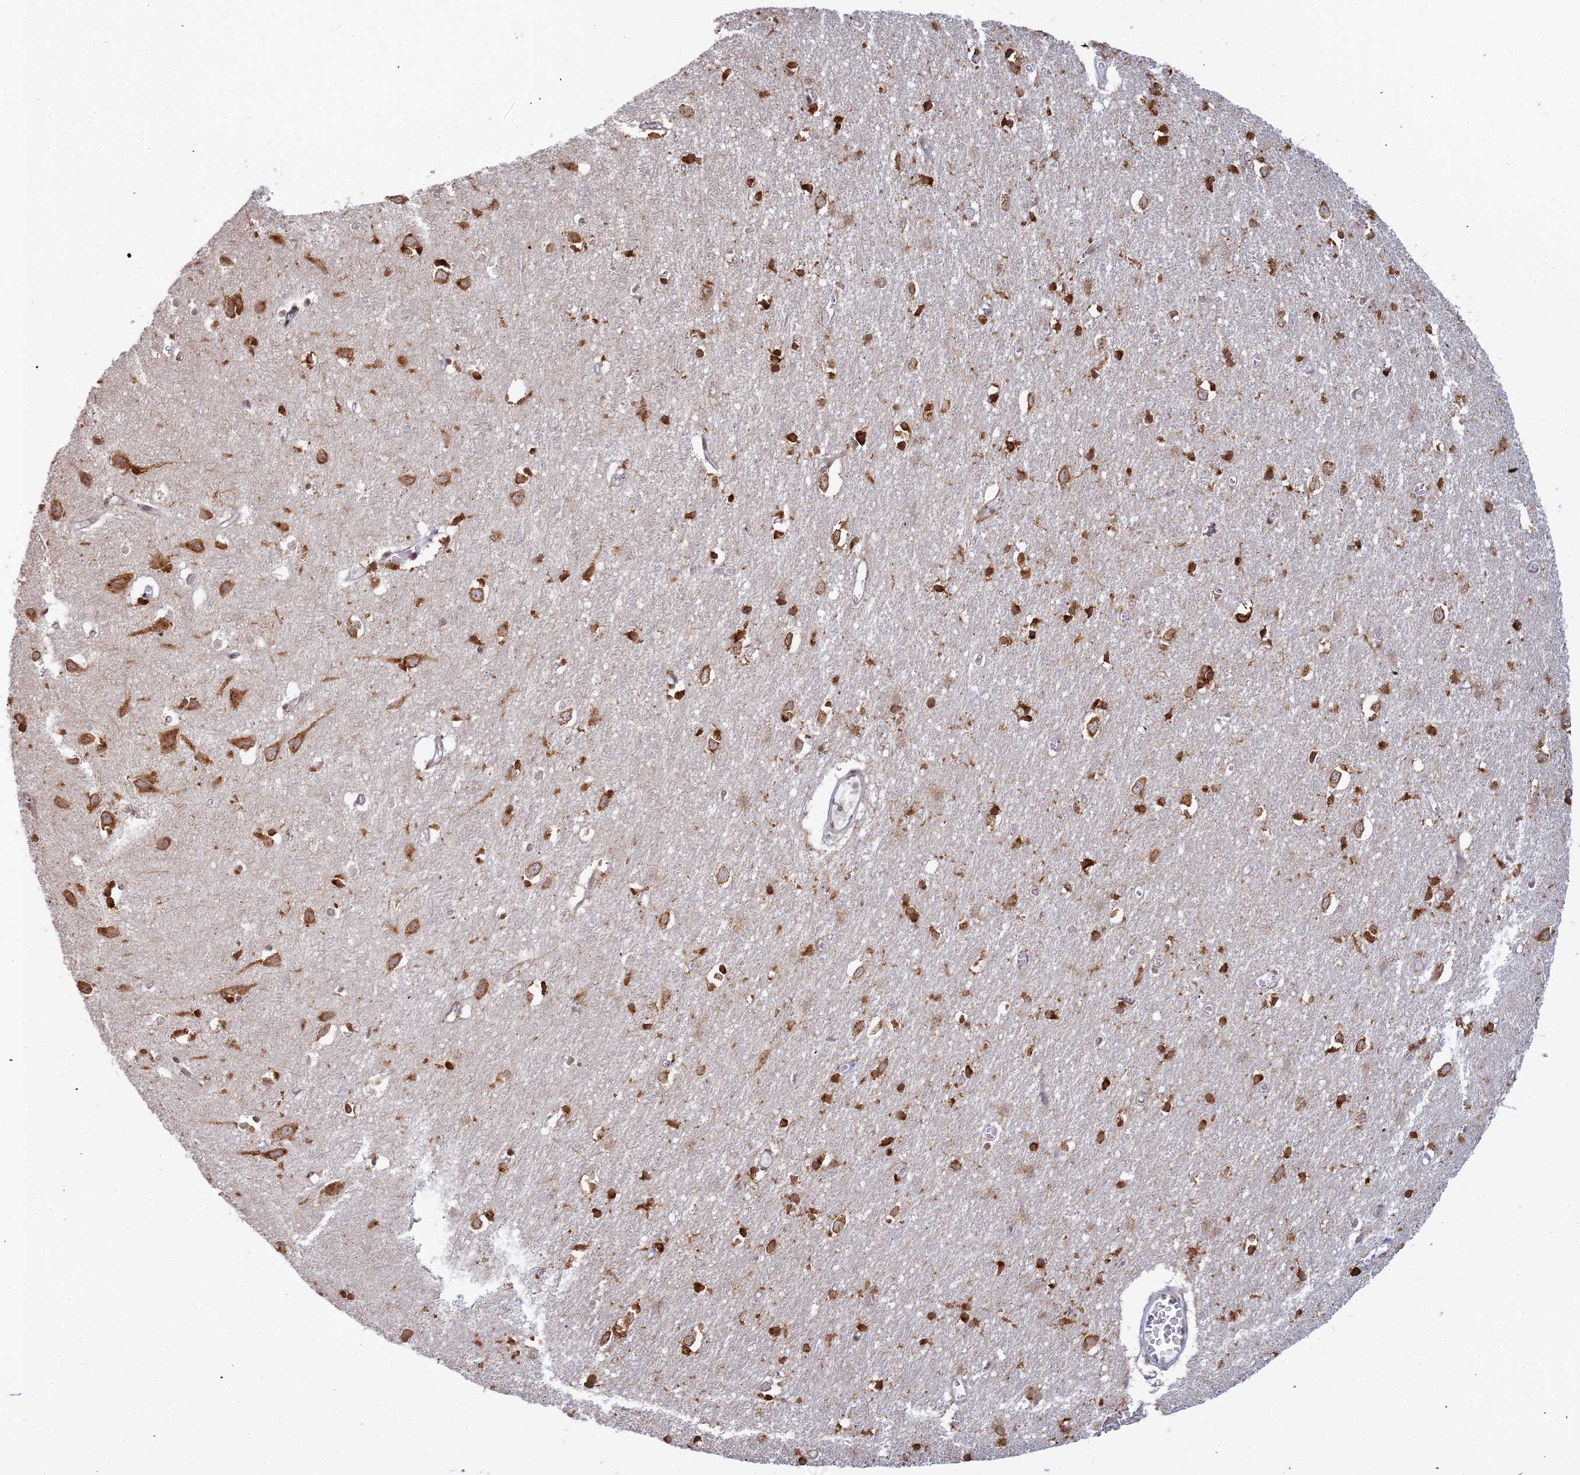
{"staining": {"intensity": "negative", "quantity": "none", "location": "none"}, "tissue": "cerebral cortex", "cell_type": "Endothelial cells", "image_type": "normal", "snomed": [{"axis": "morphology", "description": "Normal tissue, NOS"}, {"axis": "topography", "description": "Cerebral cortex"}], "caption": "The IHC histopathology image has no significant expression in endothelial cells of cerebral cortex. (DAB (3,3'-diaminobenzidine) immunohistochemistry visualized using brightfield microscopy, high magnification).", "gene": "ABCA2", "patient": {"sex": "female", "age": 64}}